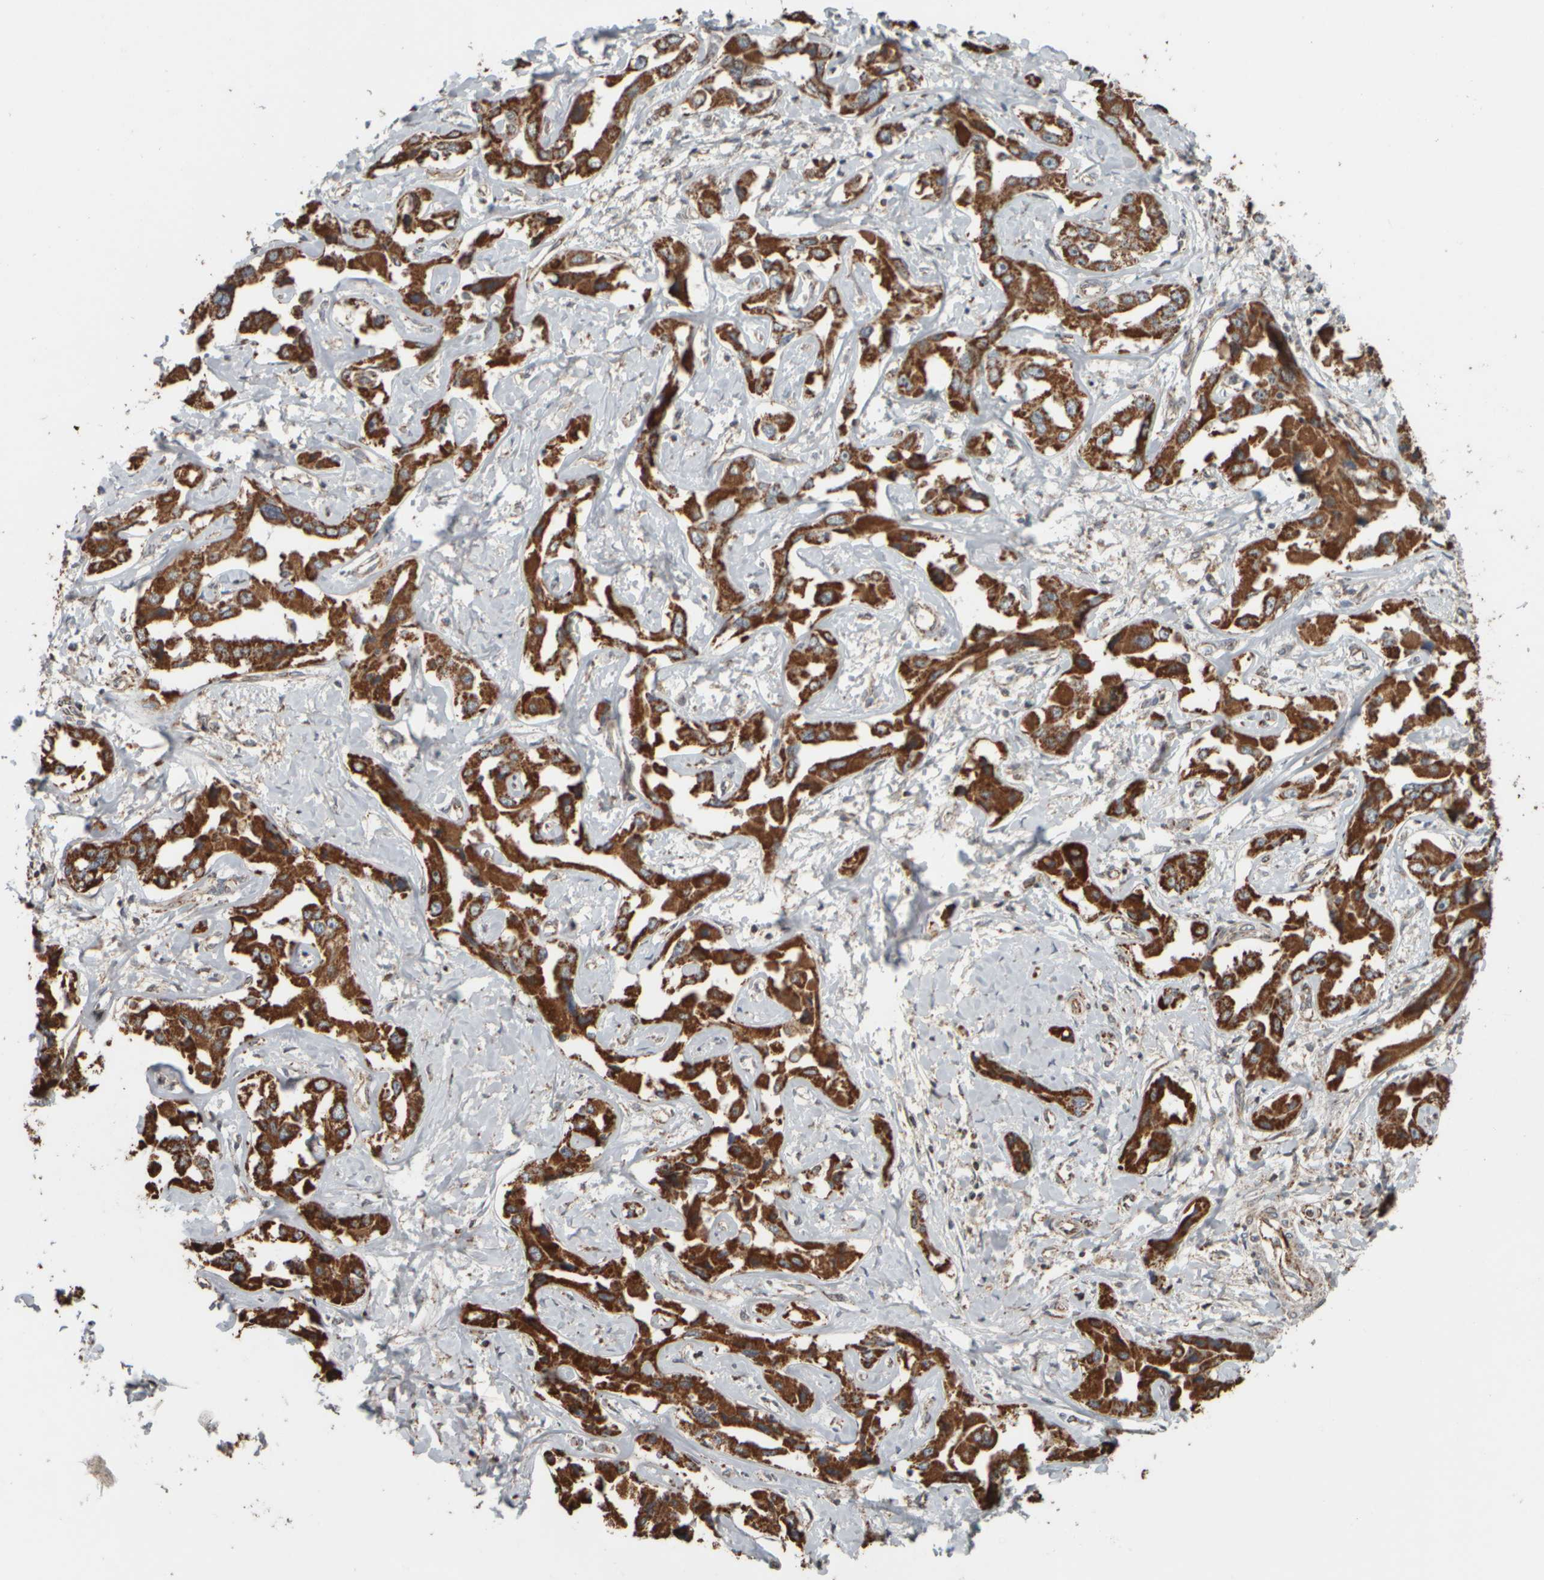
{"staining": {"intensity": "strong", "quantity": ">75%", "location": "cytoplasmic/membranous"}, "tissue": "liver cancer", "cell_type": "Tumor cells", "image_type": "cancer", "snomed": [{"axis": "morphology", "description": "Cholangiocarcinoma"}, {"axis": "topography", "description": "Liver"}], "caption": "This is a photomicrograph of IHC staining of liver cancer (cholangiocarcinoma), which shows strong positivity in the cytoplasmic/membranous of tumor cells.", "gene": "APBB2", "patient": {"sex": "male", "age": 59}}